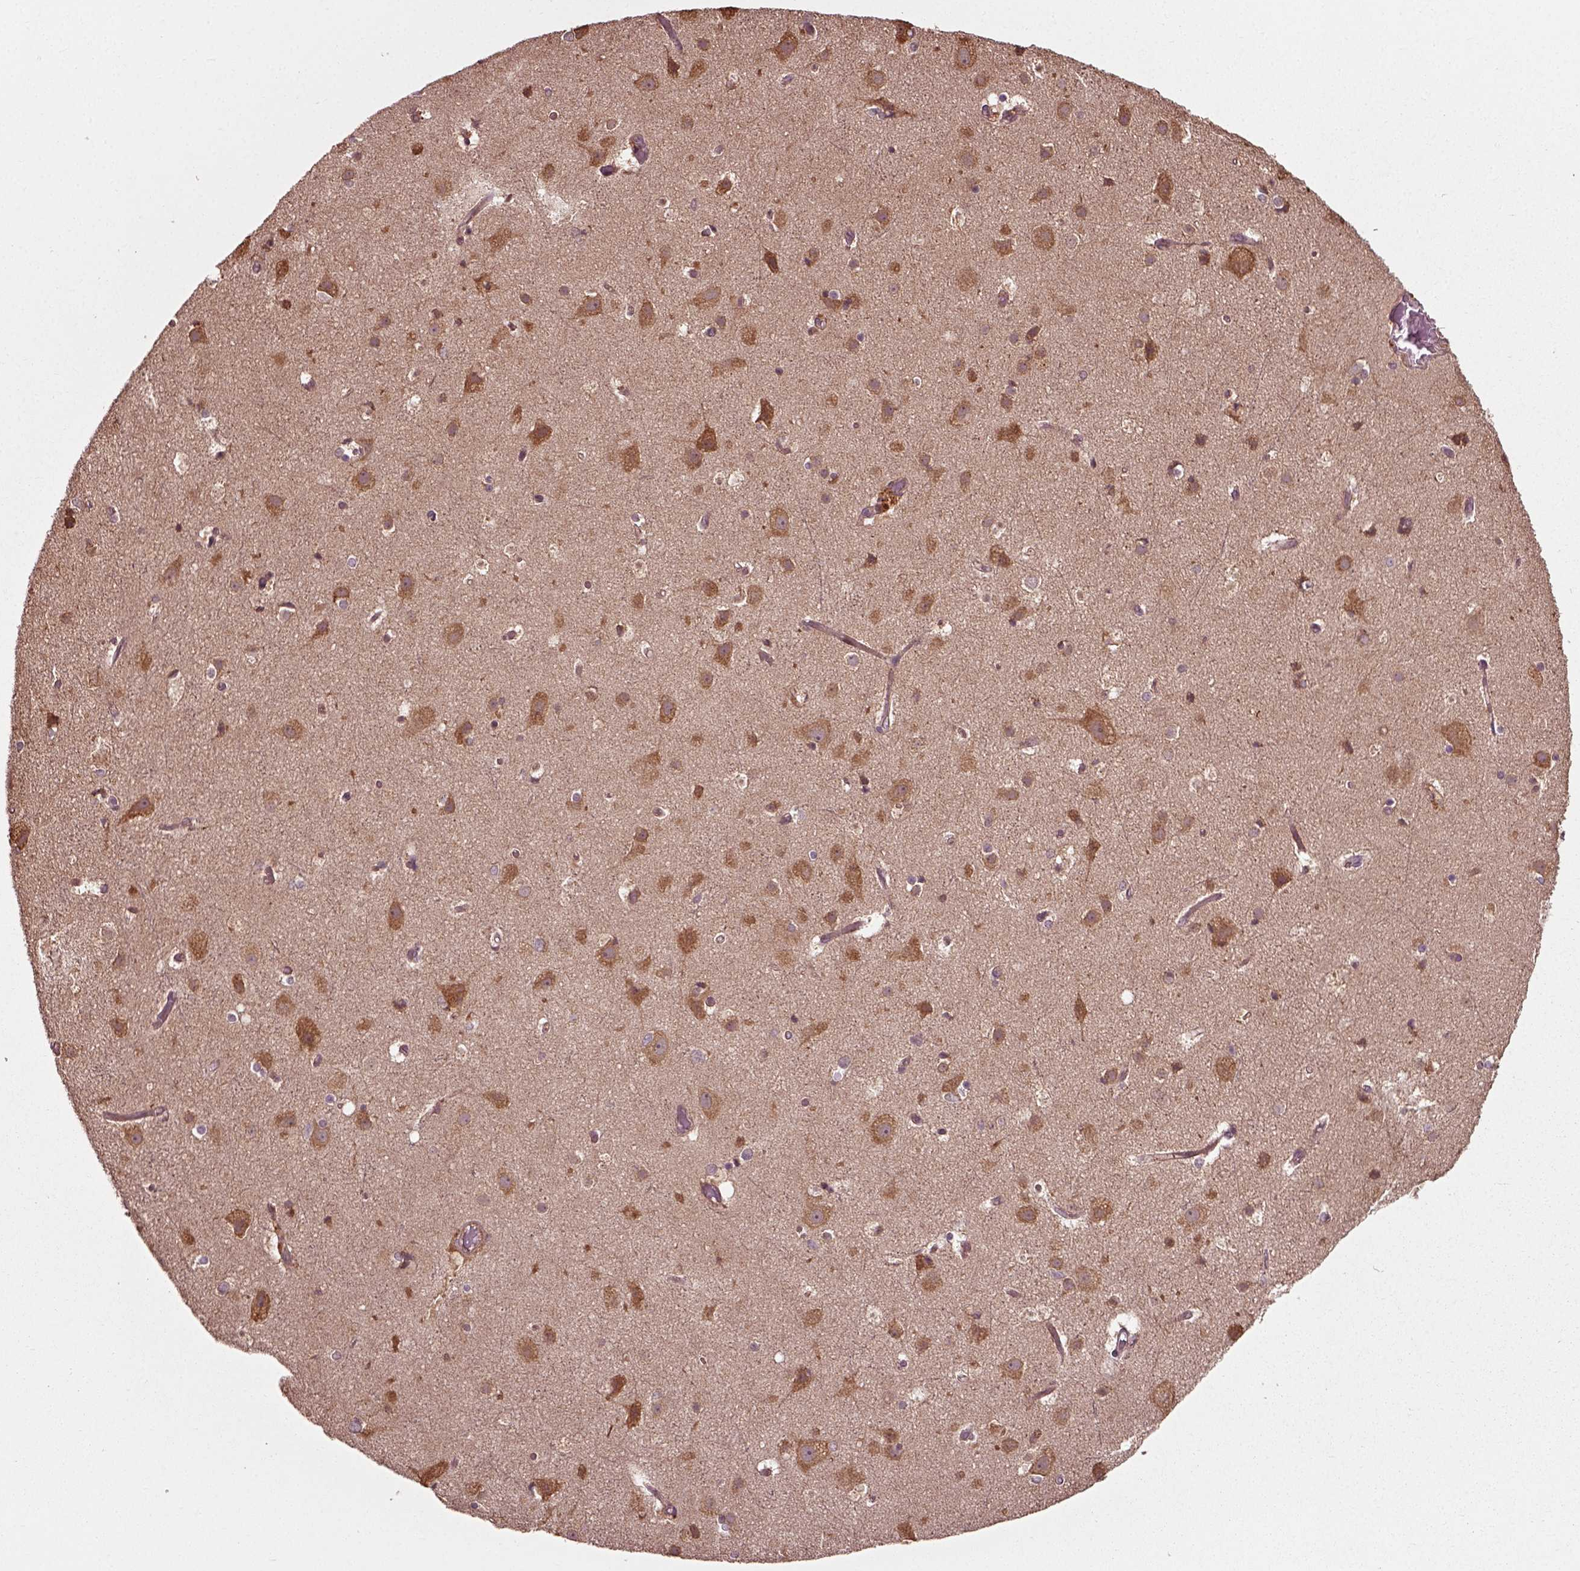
{"staining": {"intensity": "moderate", "quantity": "<25%", "location": "cytoplasmic/membranous"}, "tissue": "cerebral cortex", "cell_type": "Endothelial cells", "image_type": "normal", "snomed": [{"axis": "morphology", "description": "Normal tissue, NOS"}, {"axis": "topography", "description": "Cerebral cortex"}], "caption": "Normal cerebral cortex displays moderate cytoplasmic/membranous expression in about <25% of endothelial cells (DAB (3,3'-diaminobenzidine) IHC, brown staining for protein, blue staining for nuclei)..", "gene": "PLCD3", "patient": {"sex": "female", "age": 52}}